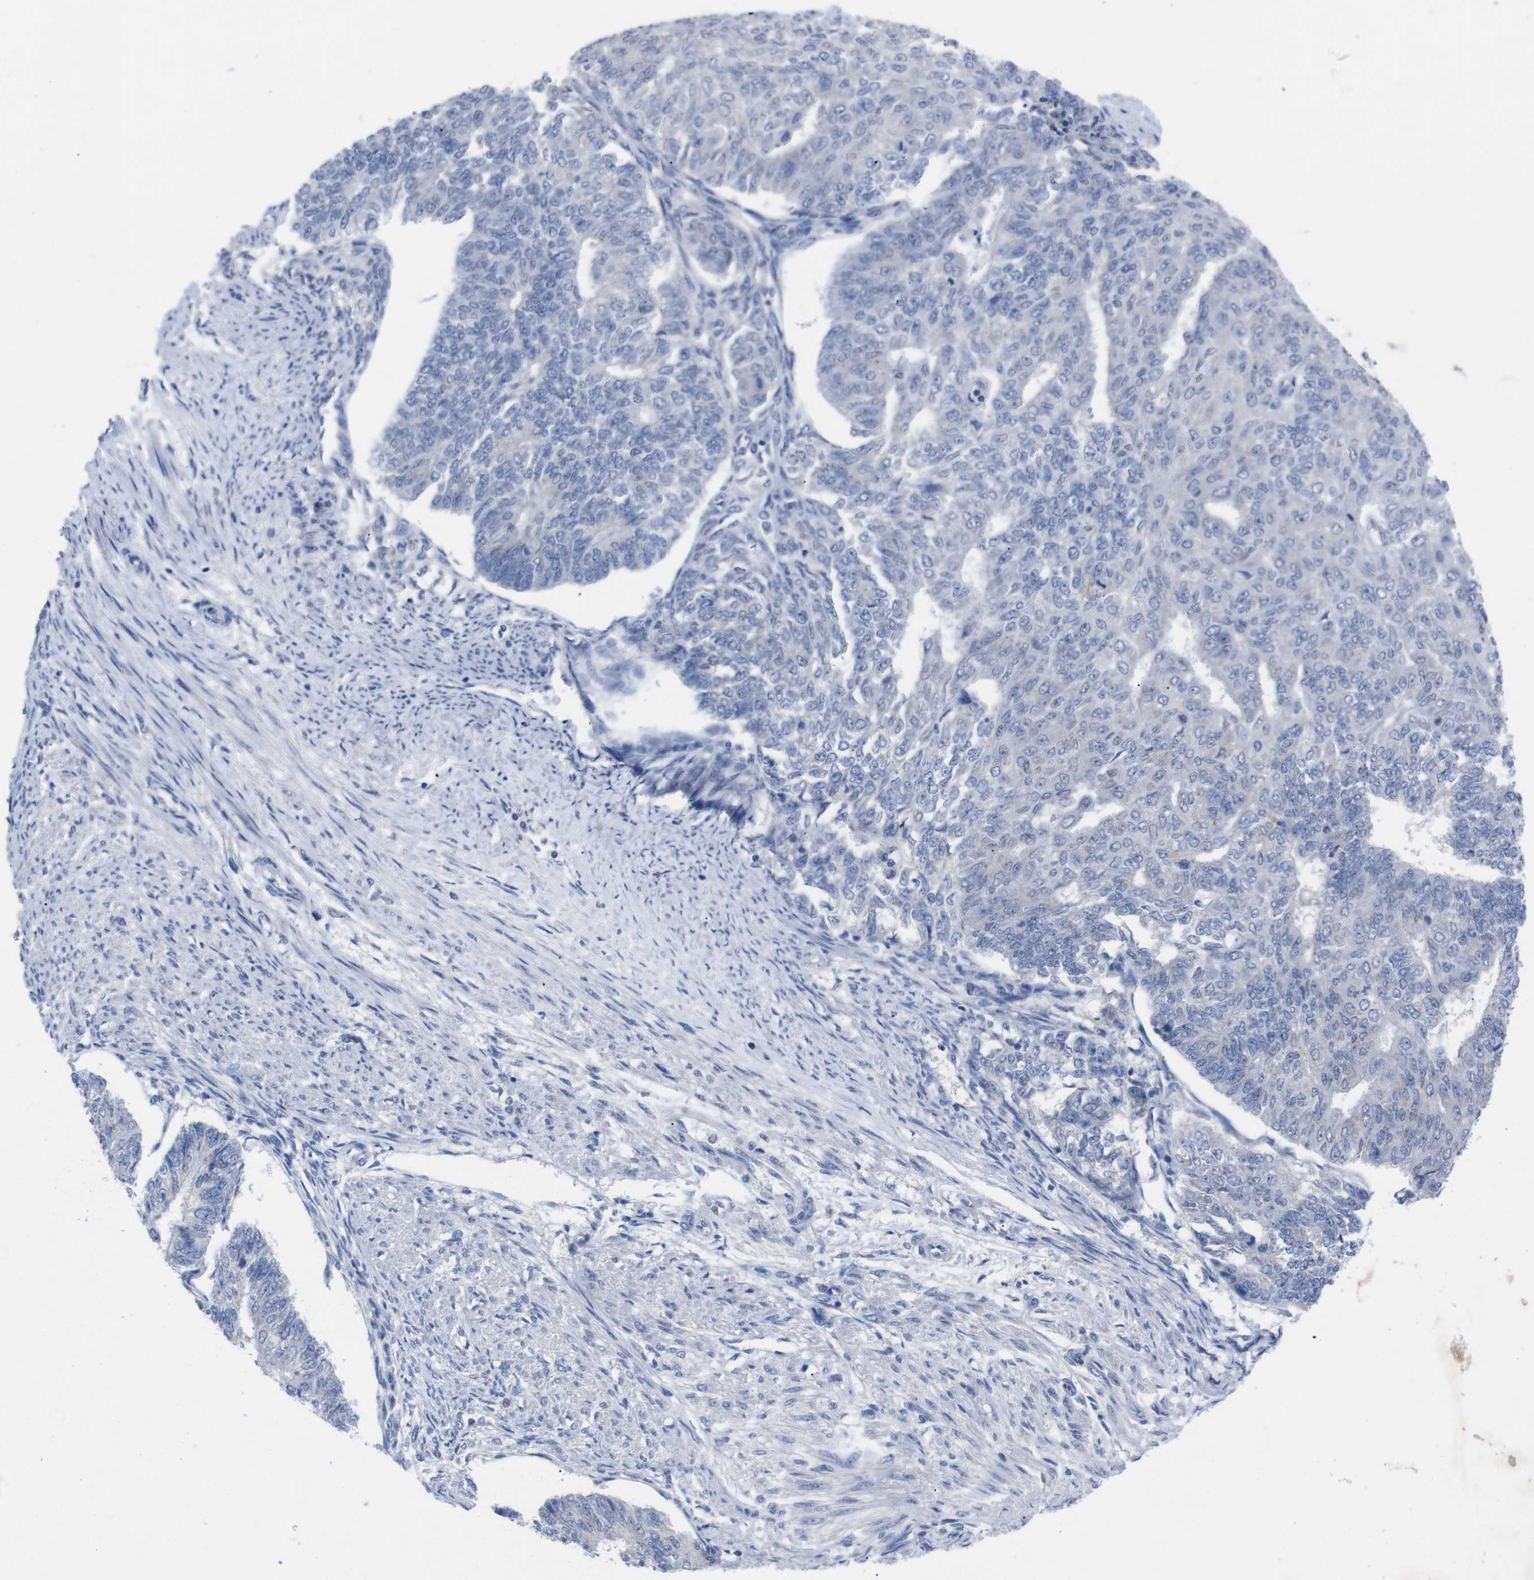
{"staining": {"intensity": "negative", "quantity": "none", "location": "none"}, "tissue": "endometrial cancer", "cell_type": "Tumor cells", "image_type": "cancer", "snomed": [{"axis": "morphology", "description": "Adenocarcinoma, NOS"}, {"axis": "topography", "description": "Endometrium"}], "caption": "Tumor cells are negative for brown protein staining in endometrial cancer.", "gene": "IRF4", "patient": {"sex": "female", "age": 32}}